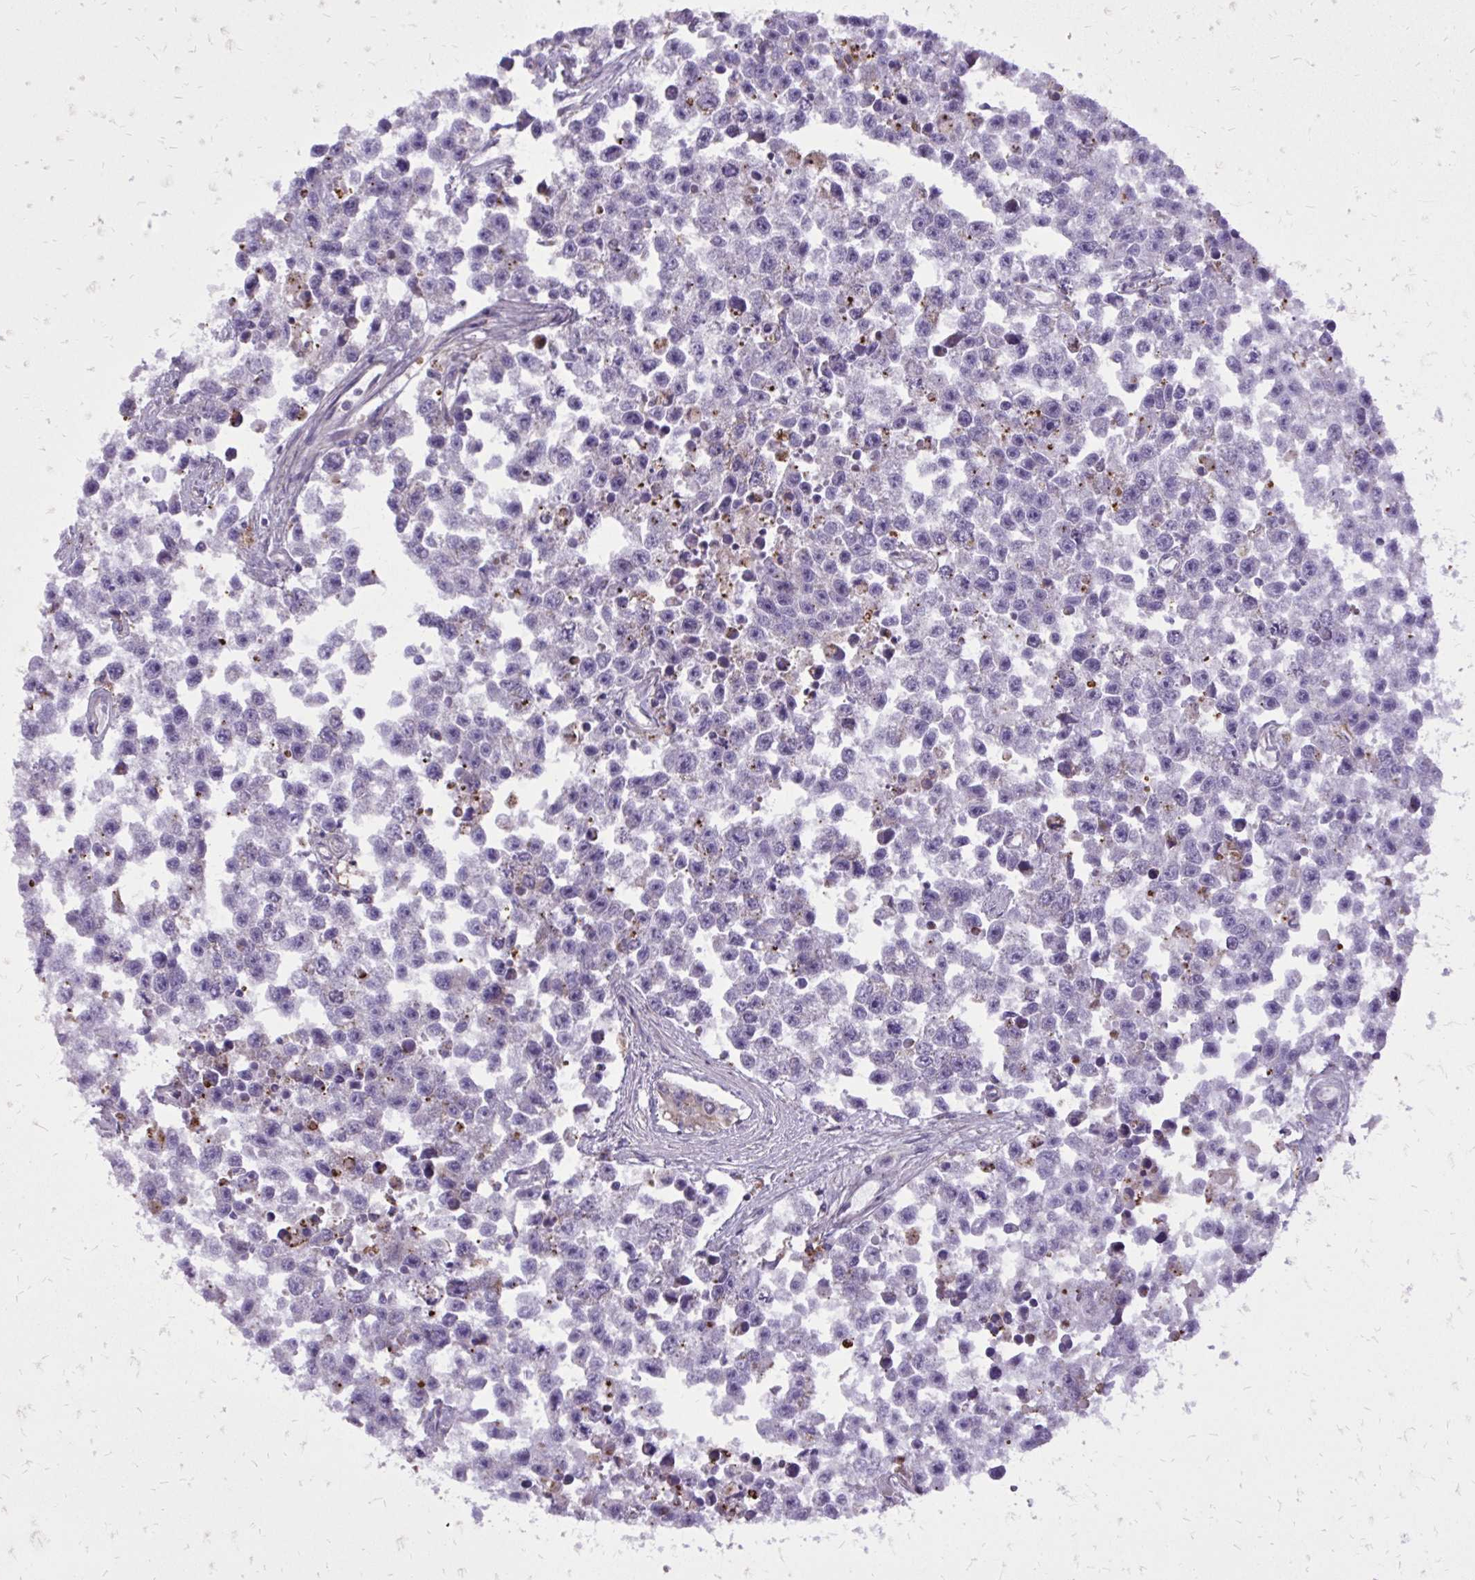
{"staining": {"intensity": "negative", "quantity": "none", "location": "none"}, "tissue": "testis cancer", "cell_type": "Tumor cells", "image_type": "cancer", "snomed": [{"axis": "morphology", "description": "Seminoma, NOS"}, {"axis": "topography", "description": "Testis"}], "caption": "IHC of seminoma (testis) demonstrates no expression in tumor cells.", "gene": "ABCC3", "patient": {"sex": "male", "age": 26}}